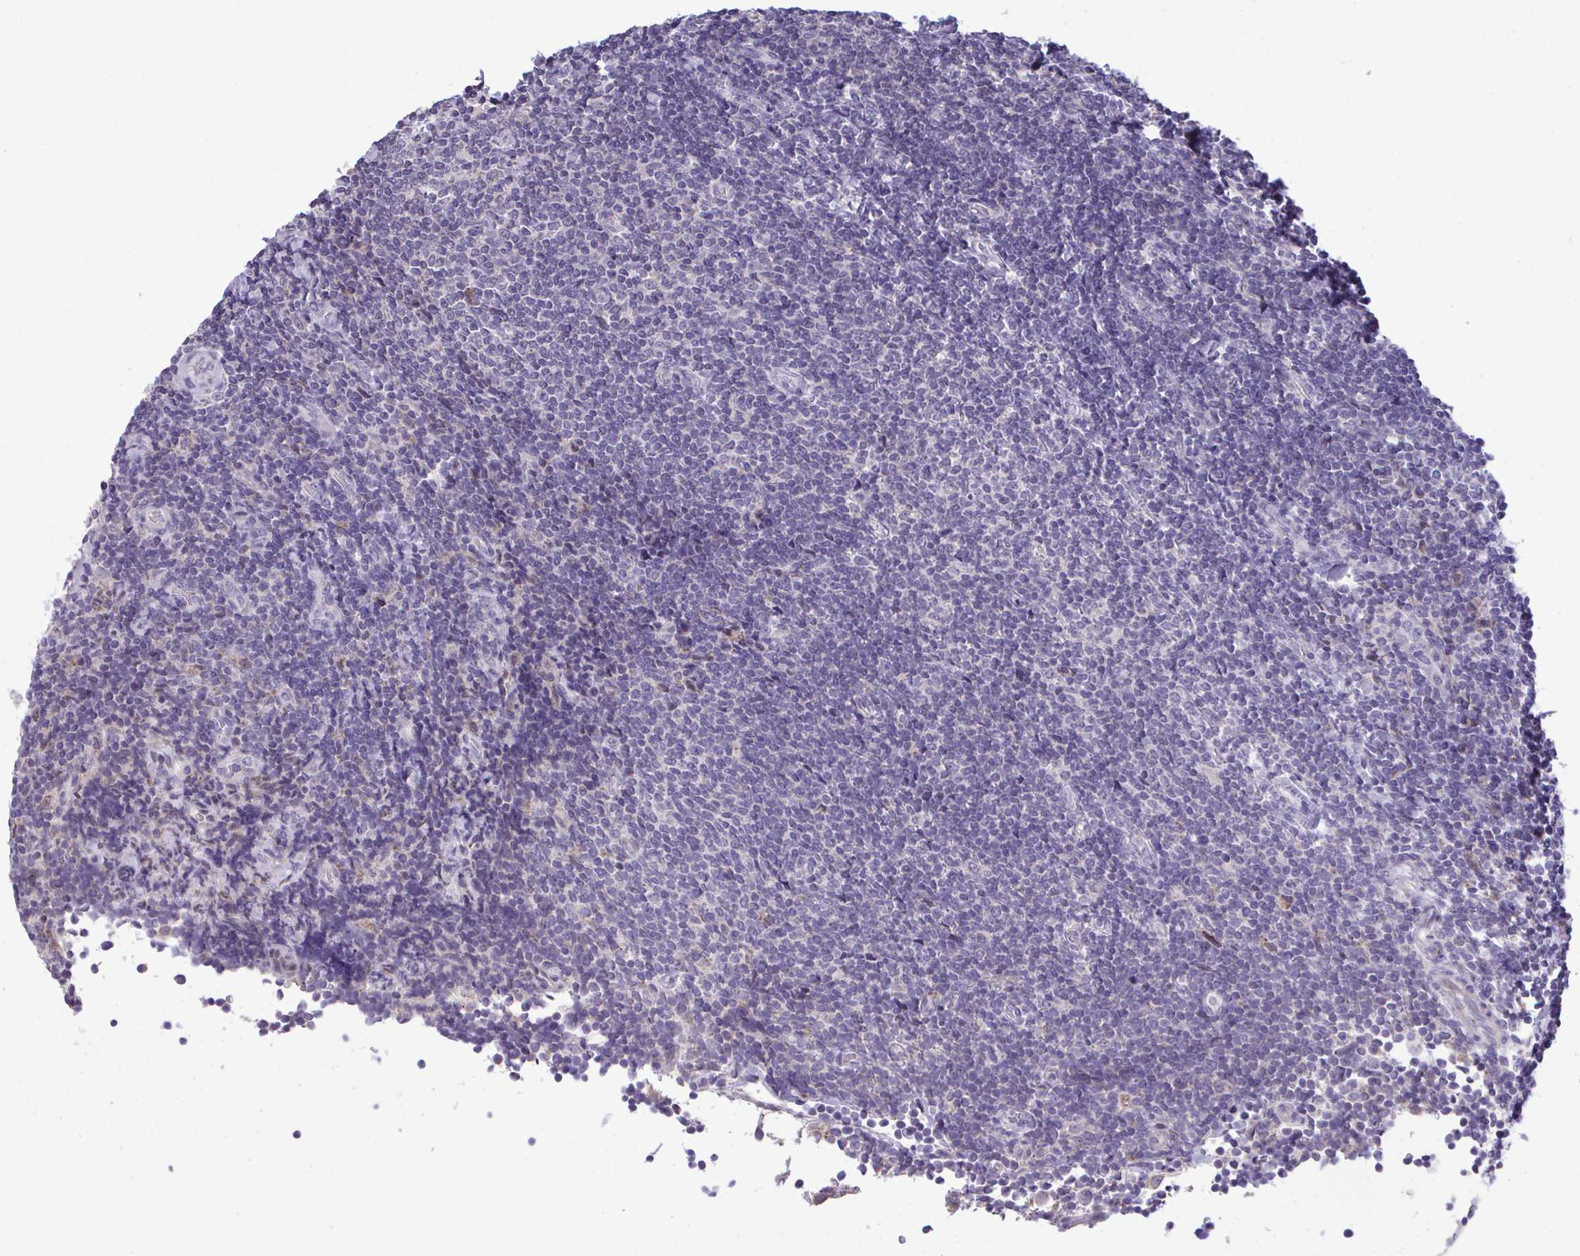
{"staining": {"intensity": "negative", "quantity": "none", "location": "none"}, "tissue": "lymphoma", "cell_type": "Tumor cells", "image_type": "cancer", "snomed": [{"axis": "morphology", "description": "Malignant lymphoma, non-Hodgkin's type, Low grade"}, {"axis": "topography", "description": "Lymph node"}], "caption": "Protein analysis of low-grade malignant lymphoma, non-Hodgkin's type reveals no significant staining in tumor cells.", "gene": "PIGK", "patient": {"sex": "male", "age": 52}}